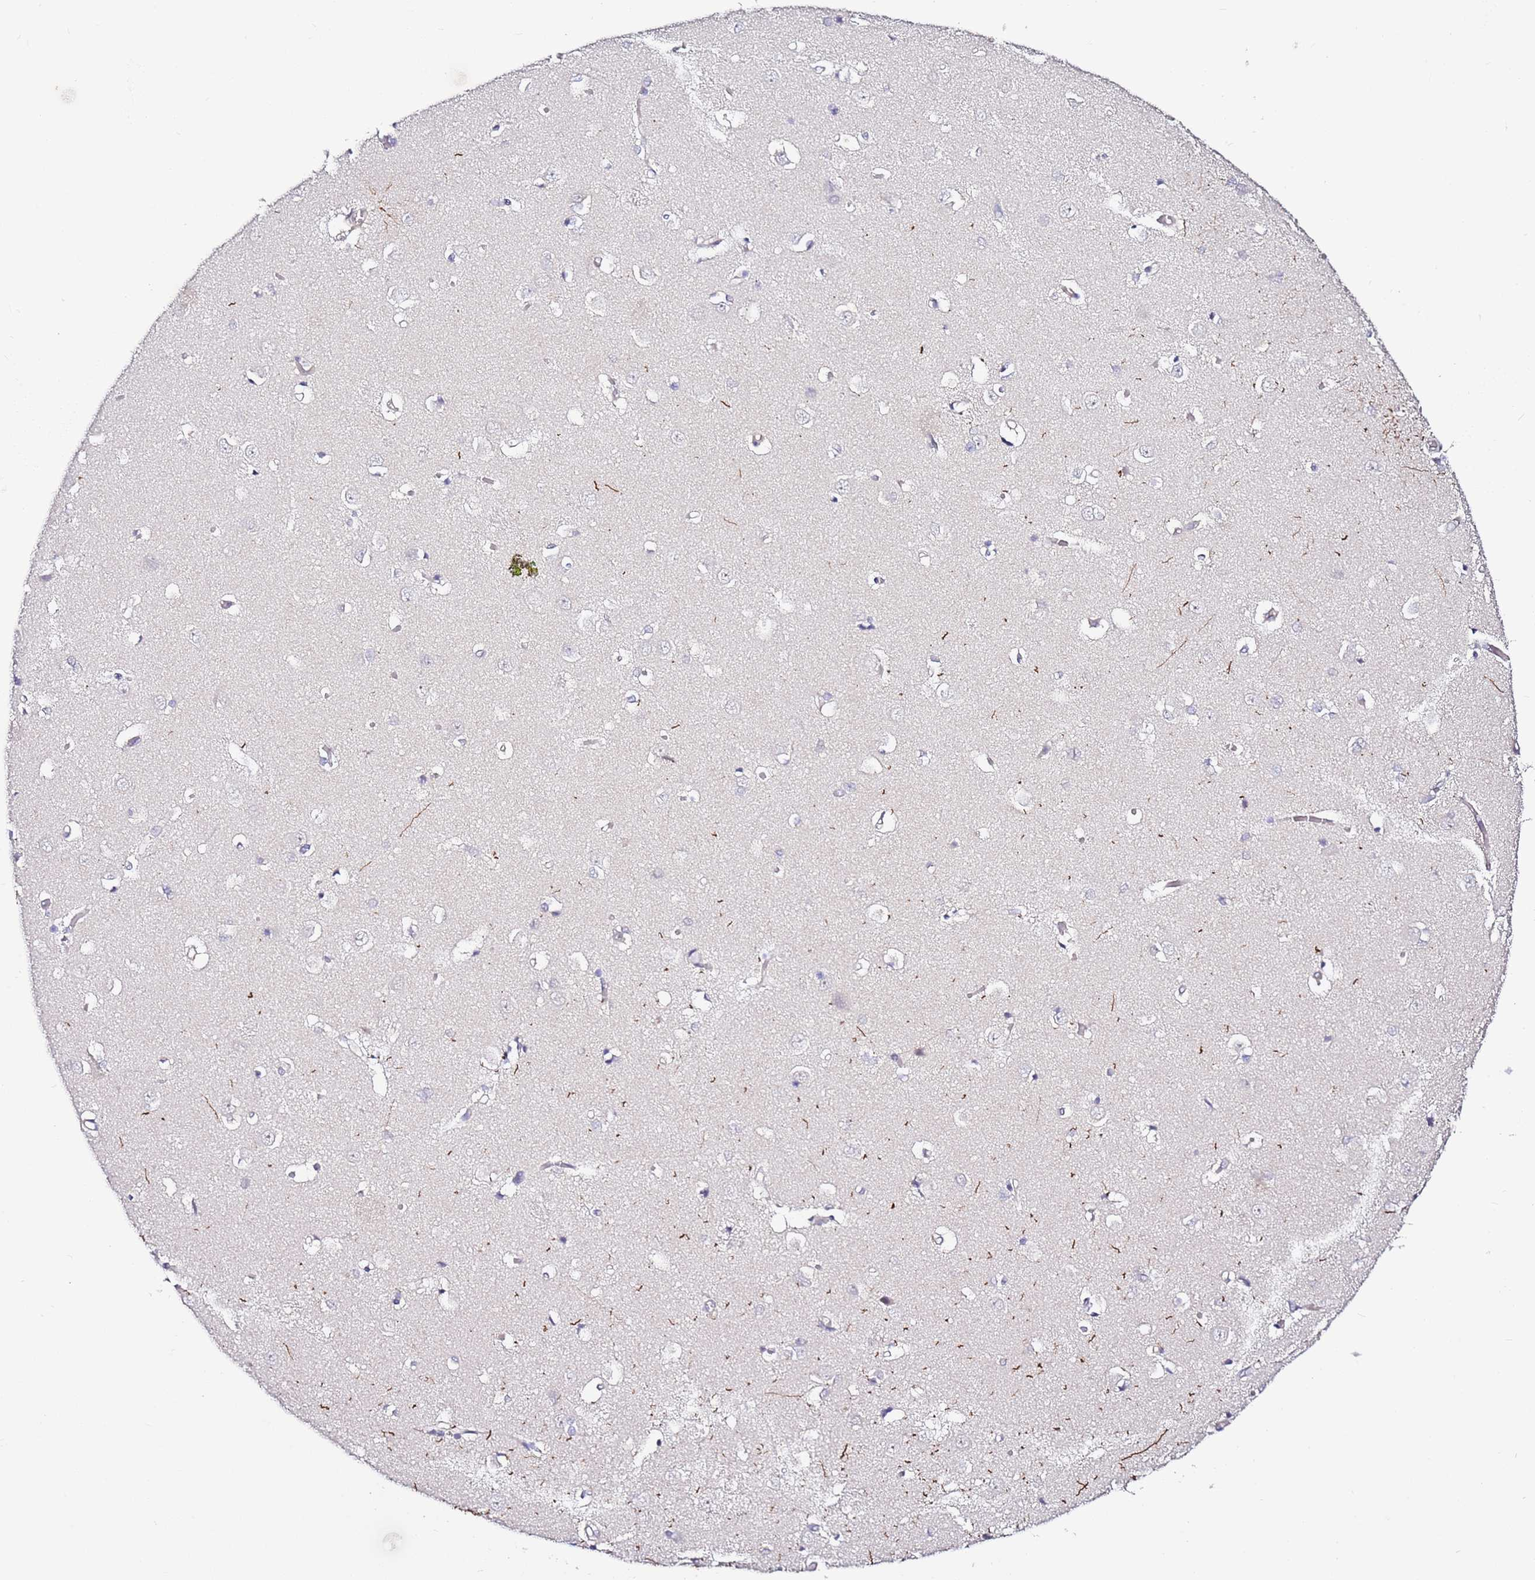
{"staining": {"intensity": "strong", "quantity": "<25%", "location": "cytoplasmic/membranous"}, "tissue": "caudate", "cell_type": "Glial cells", "image_type": "normal", "snomed": [{"axis": "morphology", "description": "Normal tissue, NOS"}, {"axis": "topography", "description": "Lateral ventricle wall"}], "caption": "IHC image of normal caudate: human caudate stained using immunohistochemistry displays medium levels of strong protein expression localized specifically in the cytoplasmic/membranous of glial cells, appearing as a cytoplasmic/membranous brown color.", "gene": "SRRM5", "patient": {"sex": "male", "age": 37}}